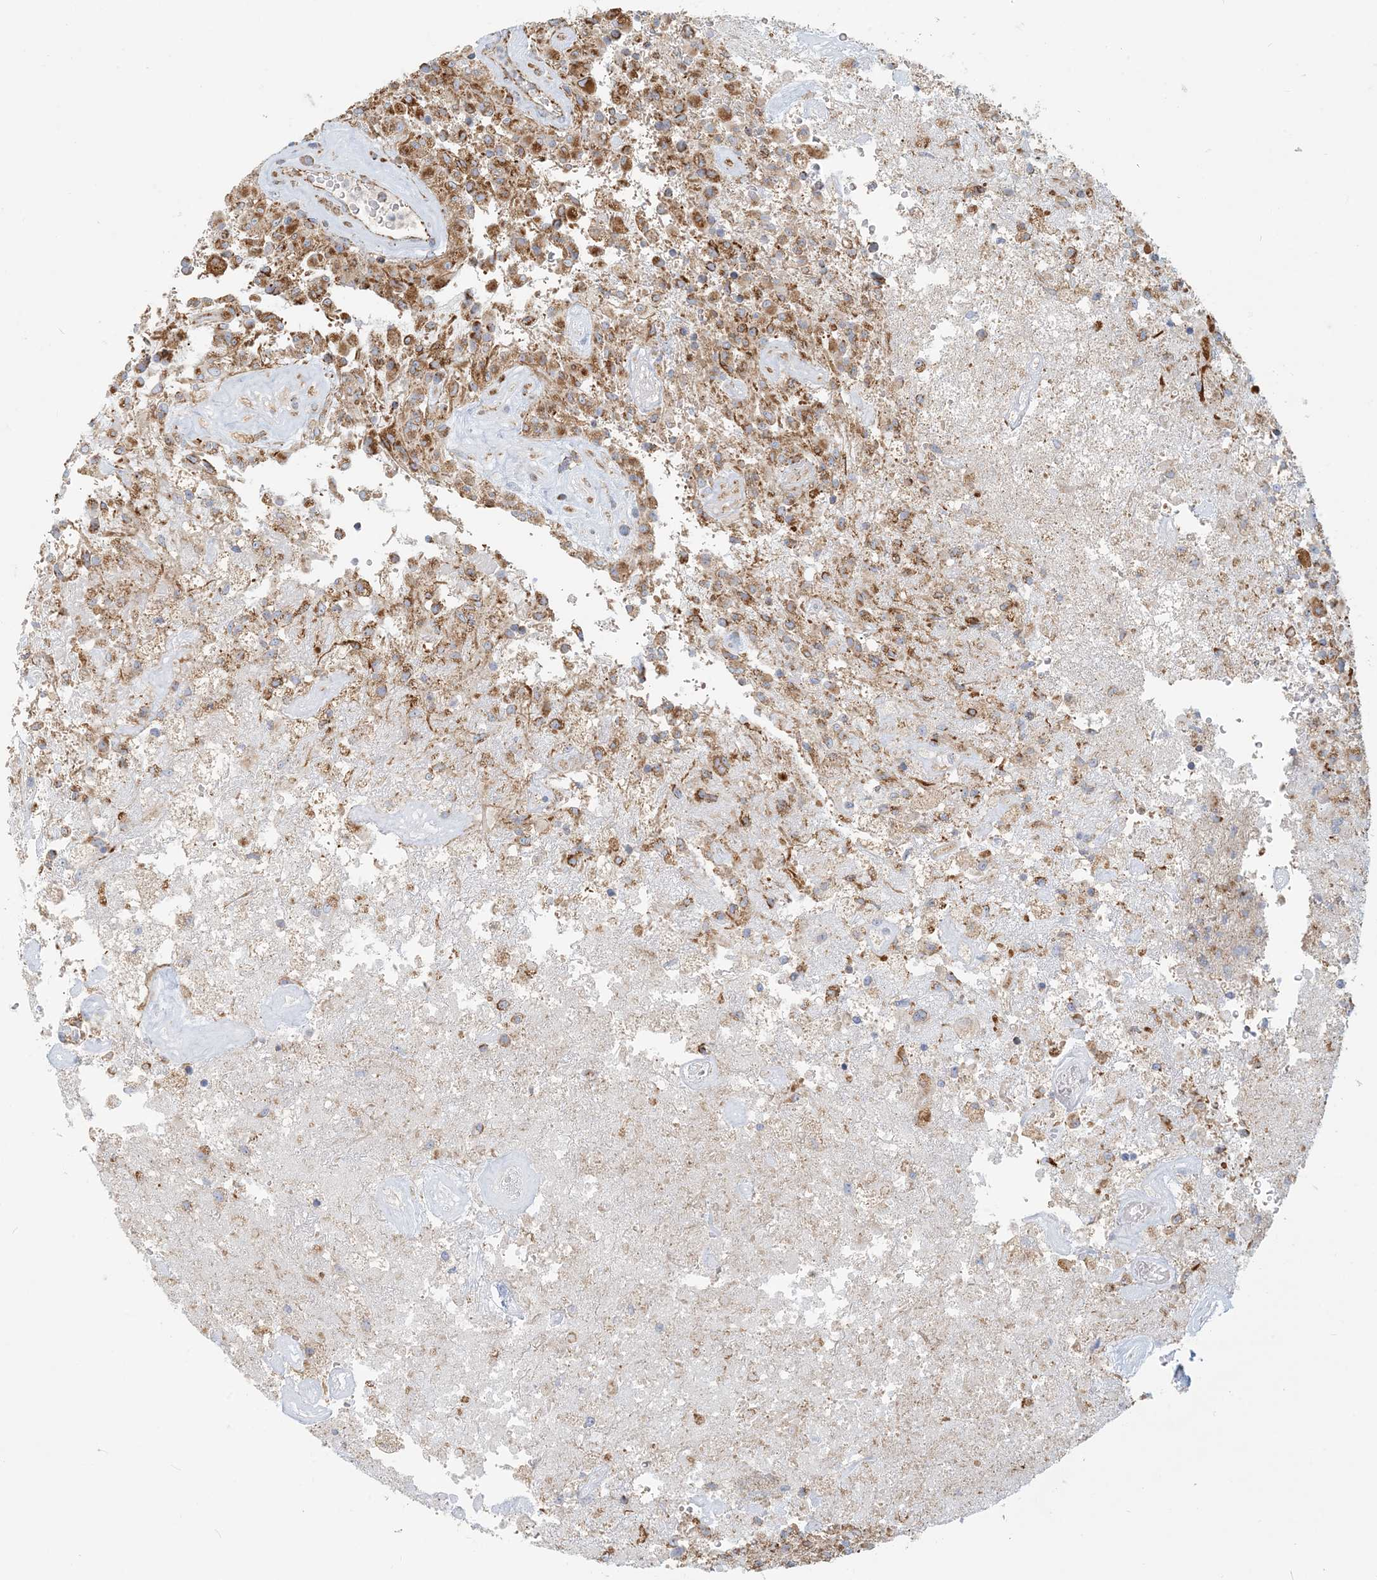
{"staining": {"intensity": "moderate", "quantity": ">75%", "location": "cytoplasmic/membranous"}, "tissue": "glioma", "cell_type": "Tumor cells", "image_type": "cancer", "snomed": [{"axis": "morphology", "description": "Glioma, malignant, High grade"}, {"axis": "topography", "description": "Brain"}], "caption": "The photomicrograph displays immunohistochemical staining of glioma. There is moderate cytoplasmic/membranous positivity is appreciated in about >75% of tumor cells.", "gene": "COA3", "patient": {"sex": "female", "age": 57}}